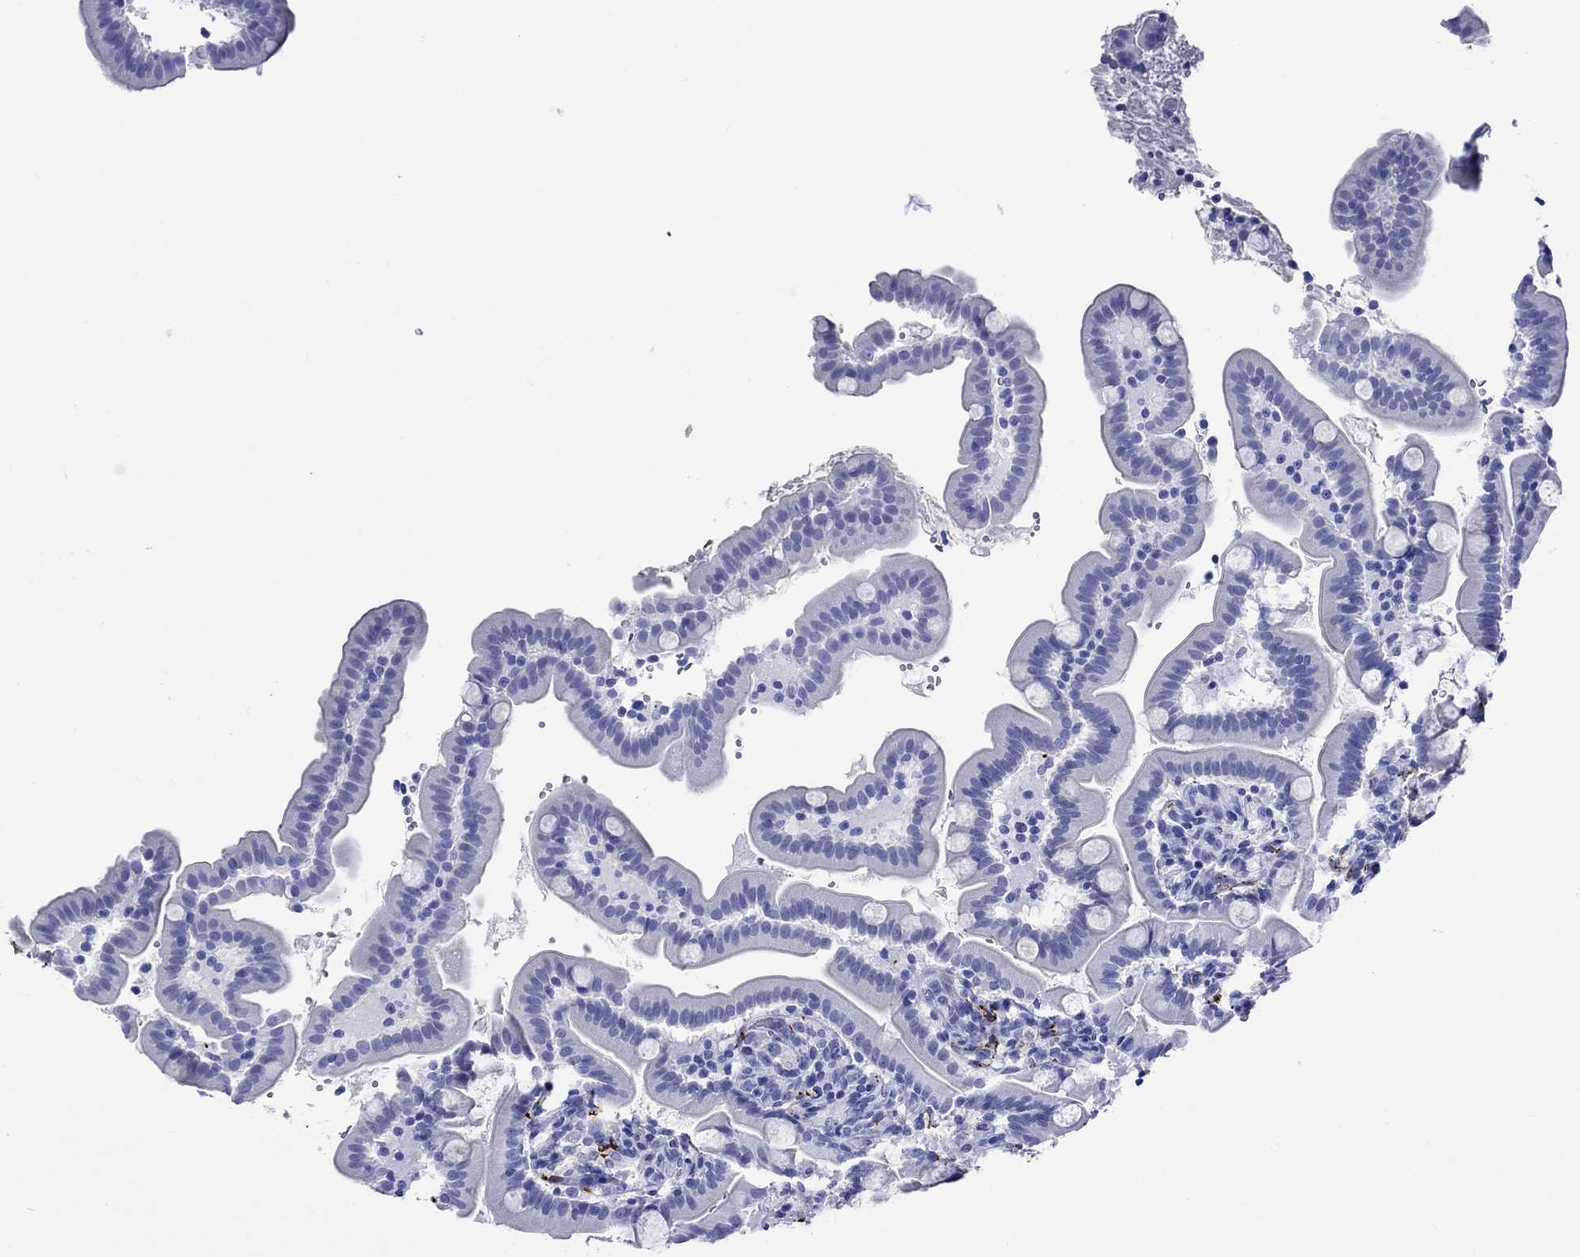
{"staining": {"intensity": "negative", "quantity": "none", "location": "none"}, "tissue": "small intestine", "cell_type": "Glandular cells", "image_type": "normal", "snomed": [{"axis": "morphology", "description": "Normal tissue, NOS"}, {"axis": "topography", "description": "Small intestine"}], "caption": "This is an immunohistochemistry (IHC) image of benign human small intestine. There is no expression in glandular cells.", "gene": "CRYAB", "patient": {"sex": "female", "age": 44}}